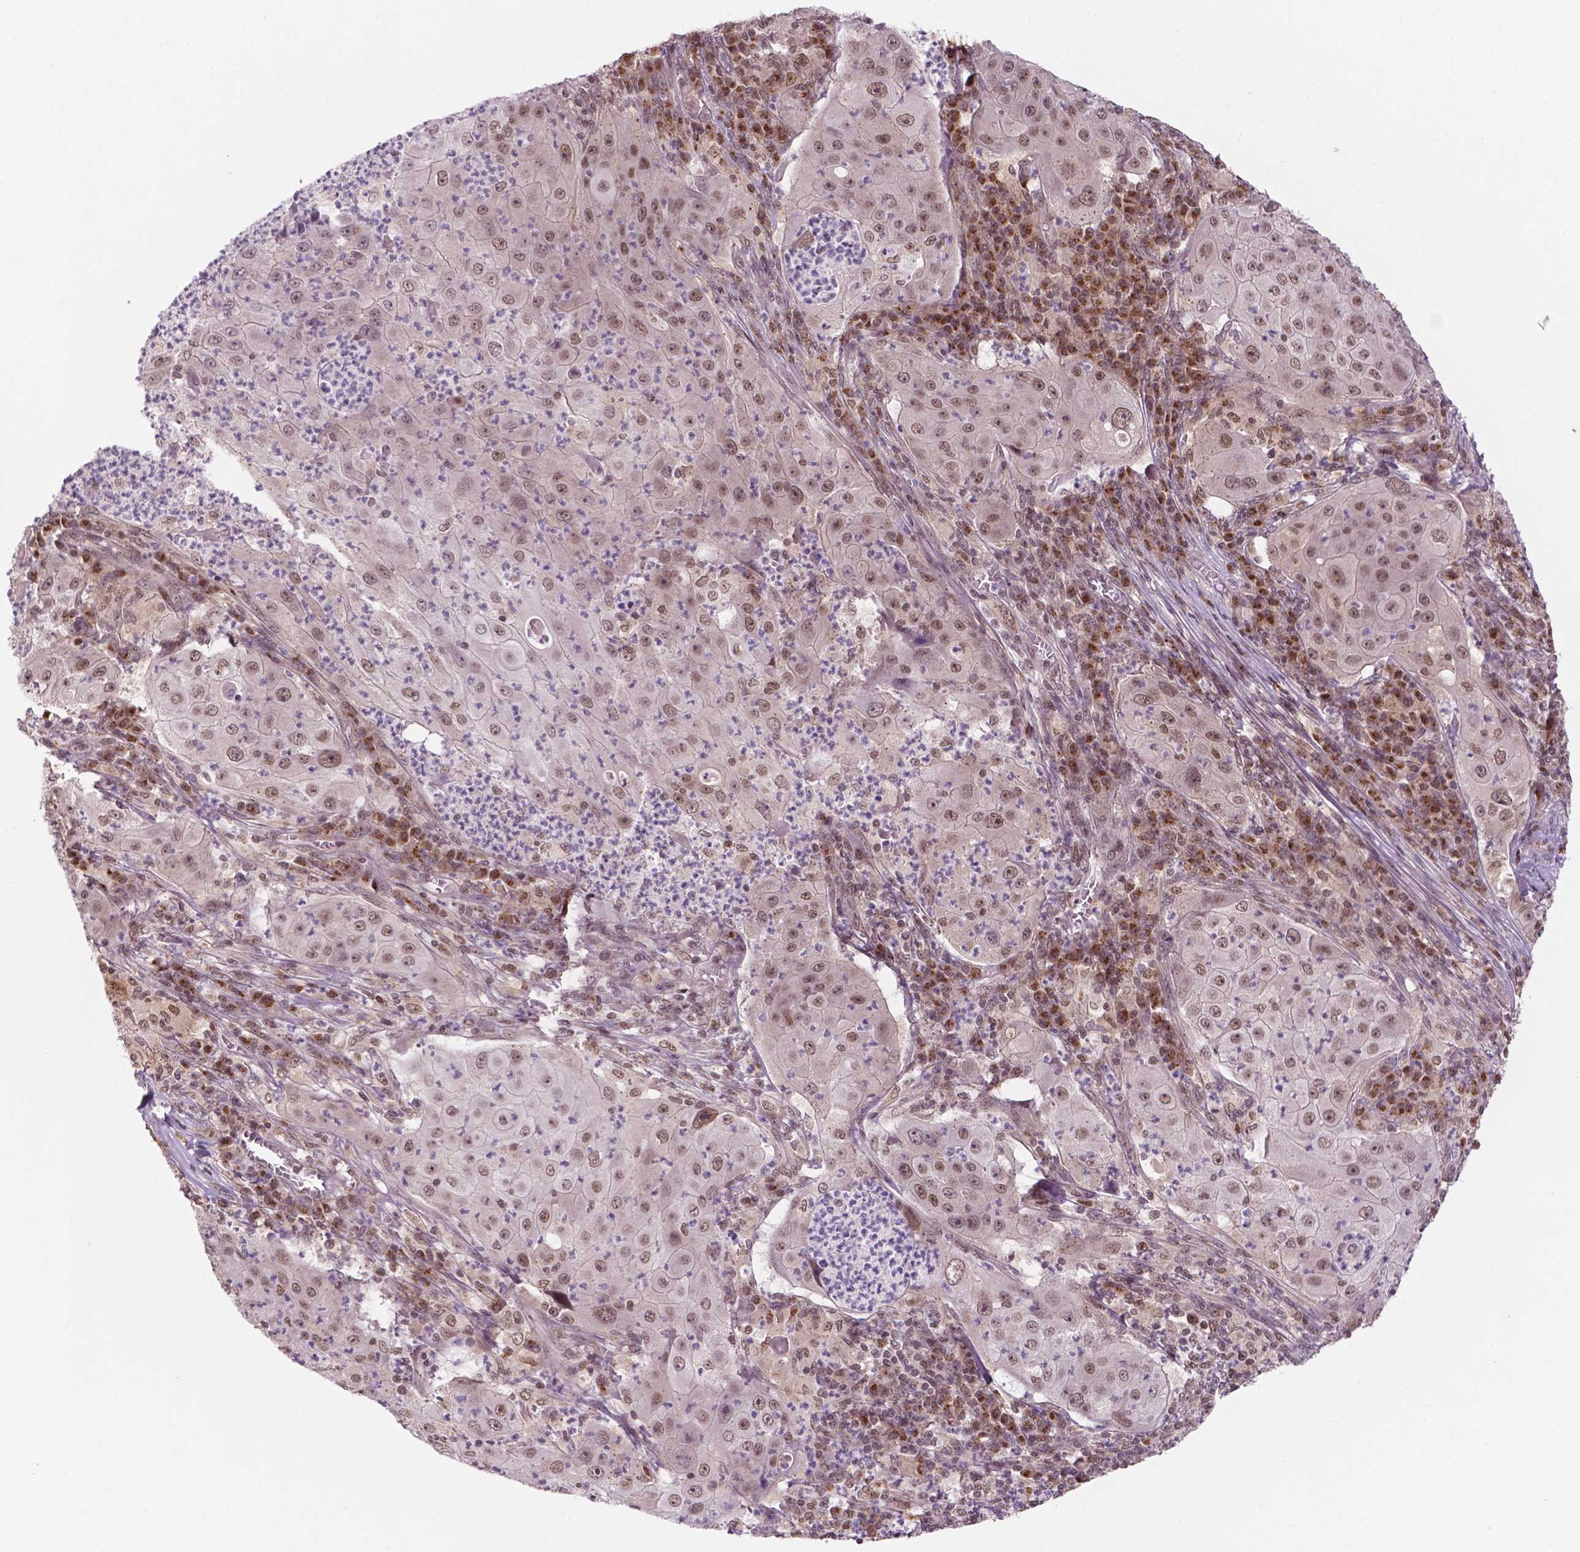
{"staining": {"intensity": "moderate", "quantity": ">75%", "location": "nuclear"}, "tissue": "lung cancer", "cell_type": "Tumor cells", "image_type": "cancer", "snomed": [{"axis": "morphology", "description": "Squamous cell carcinoma, NOS"}, {"axis": "topography", "description": "Lung"}], "caption": "Immunohistochemistry photomicrograph of human lung cancer (squamous cell carcinoma) stained for a protein (brown), which displays medium levels of moderate nuclear staining in about >75% of tumor cells.", "gene": "PER2", "patient": {"sex": "female", "age": 59}}